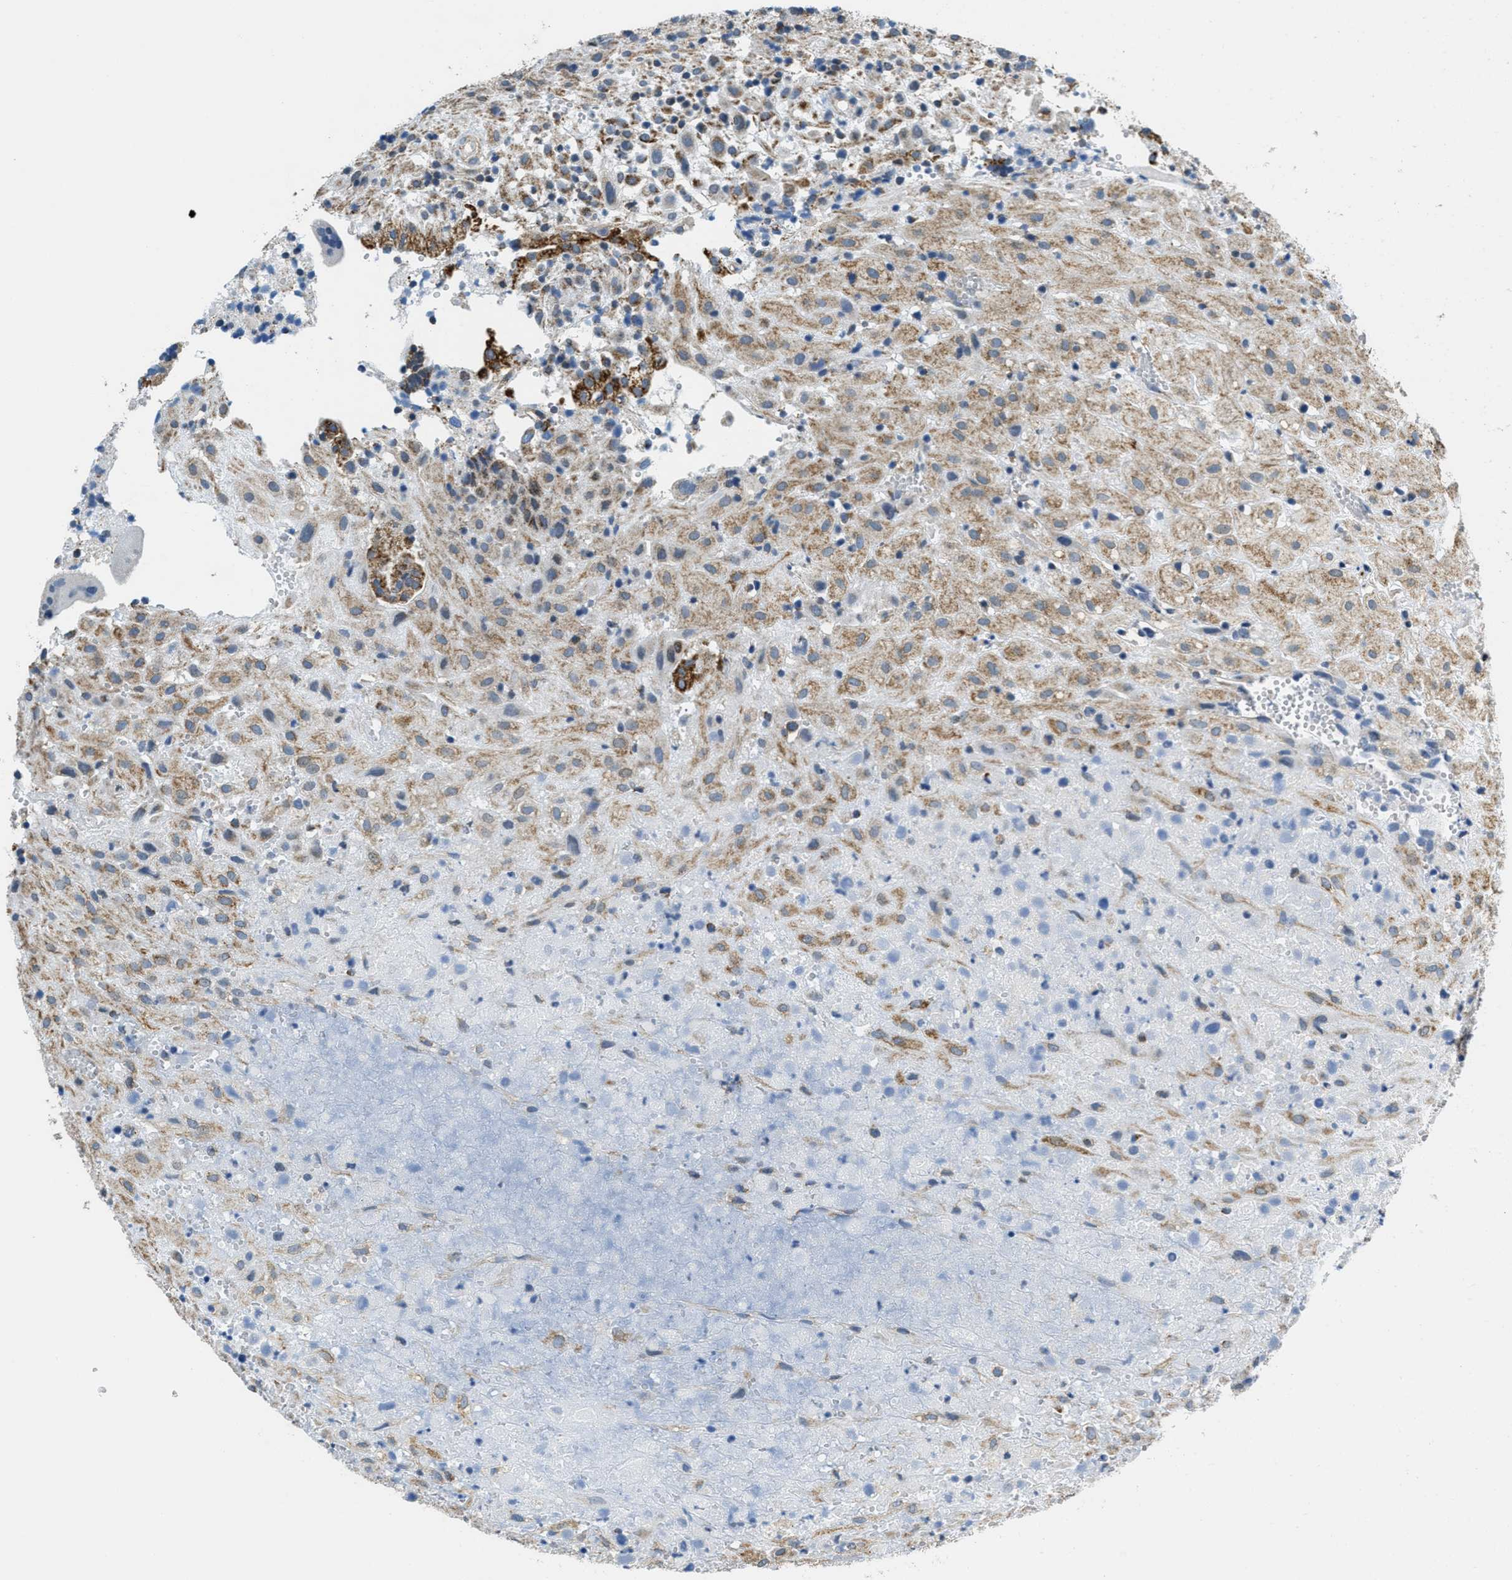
{"staining": {"intensity": "moderate", "quantity": ">75%", "location": "cytoplasmic/membranous"}, "tissue": "placenta", "cell_type": "Decidual cells", "image_type": "normal", "snomed": [{"axis": "morphology", "description": "Normal tissue, NOS"}, {"axis": "topography", "description": "Placenta"}], "caption": "Immunohistochemical staining of benign human placenta exhibits >75% levels of moderate cytoplasmic/membranous protein positivity in about >75% of decidual cells.", "gene": "TOMM70", "patient": {"sex": "female", "age": 18}}